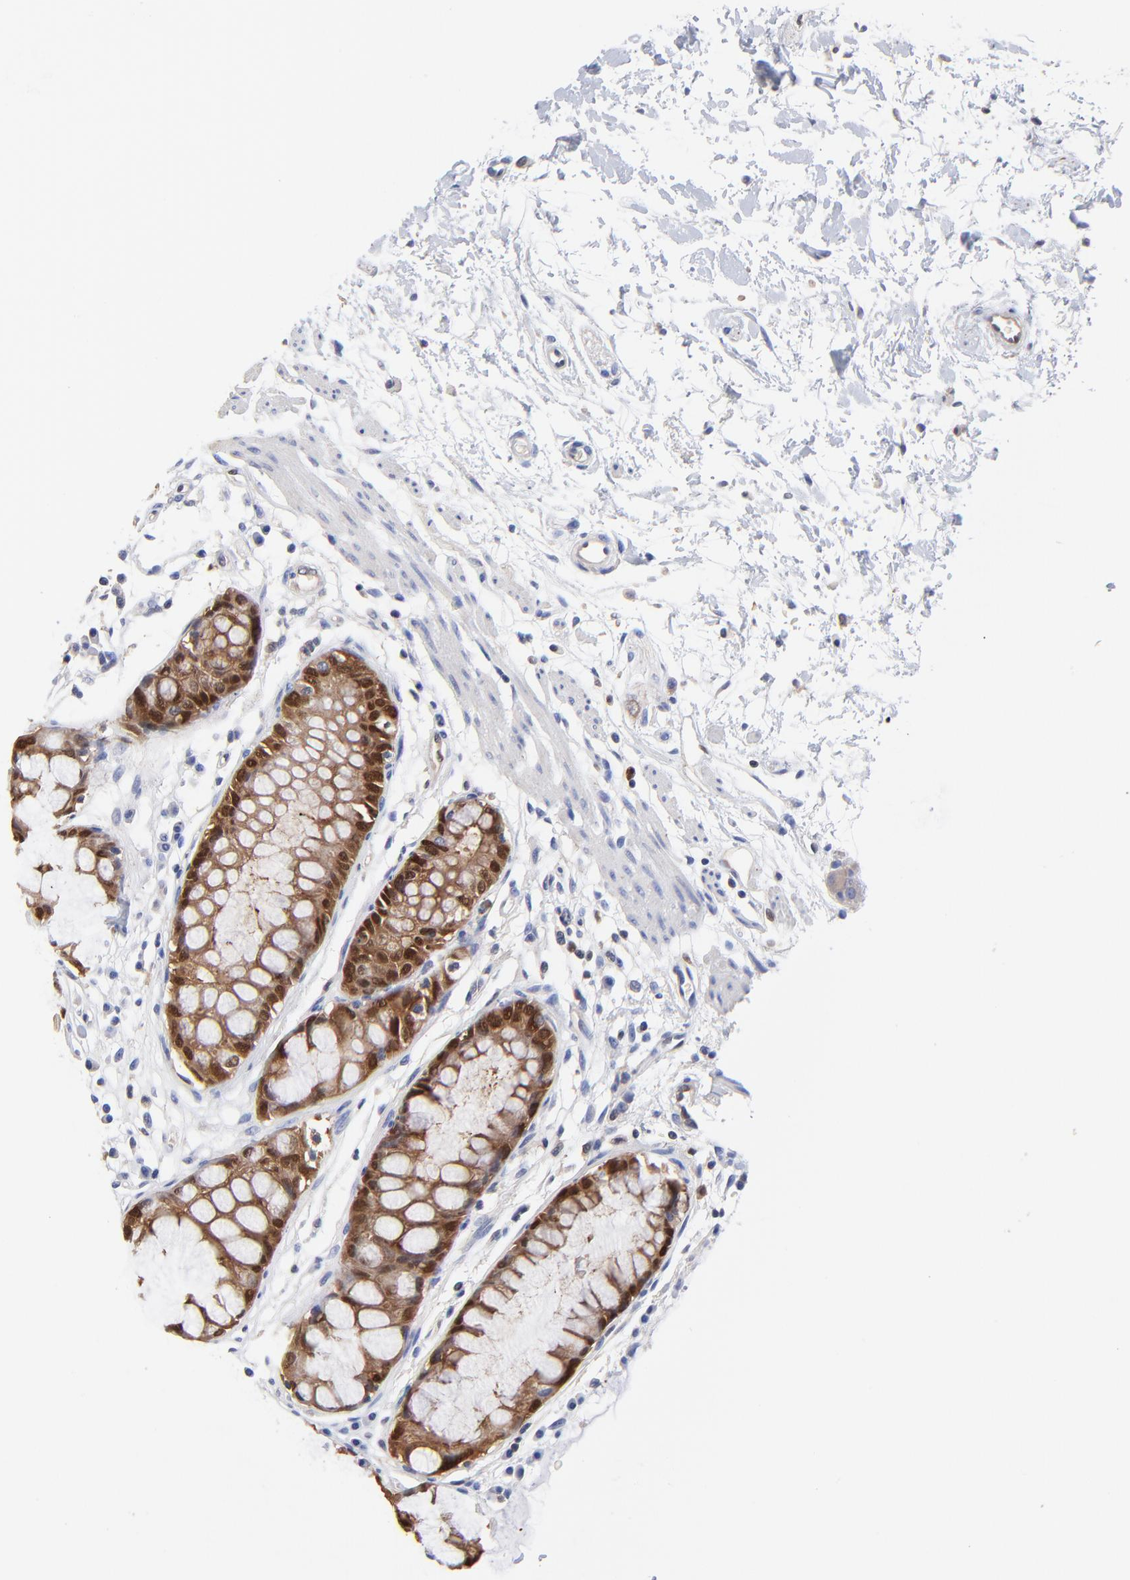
{"staining": {"intensity": "moderate", "quantity": "25%-75%", "location": "cytoplasmic/membranous,nuclear"}, "tissue": "rectum", "cell_type": "Glandular cells", "image_type": "normal", "snomed": [{"axis": "morphology", "description": "Normal tissue, NOS"}, {"axis": "morphology", "description": "Adenocarcinoma, NOS"}, {"axis": "topography", "description": "Rectum"}], "caption": "Glandular cells show medium levels of moderate cytoplasmic/membranous,nuclear expression in approximately 25%-75% of cells in unremarkable rectum. Ihc stains the protein of interest in brown and the nuclei are stained blue.", "gene": "DCTPP1", "patient": {"sex": "female", "age": 65}}